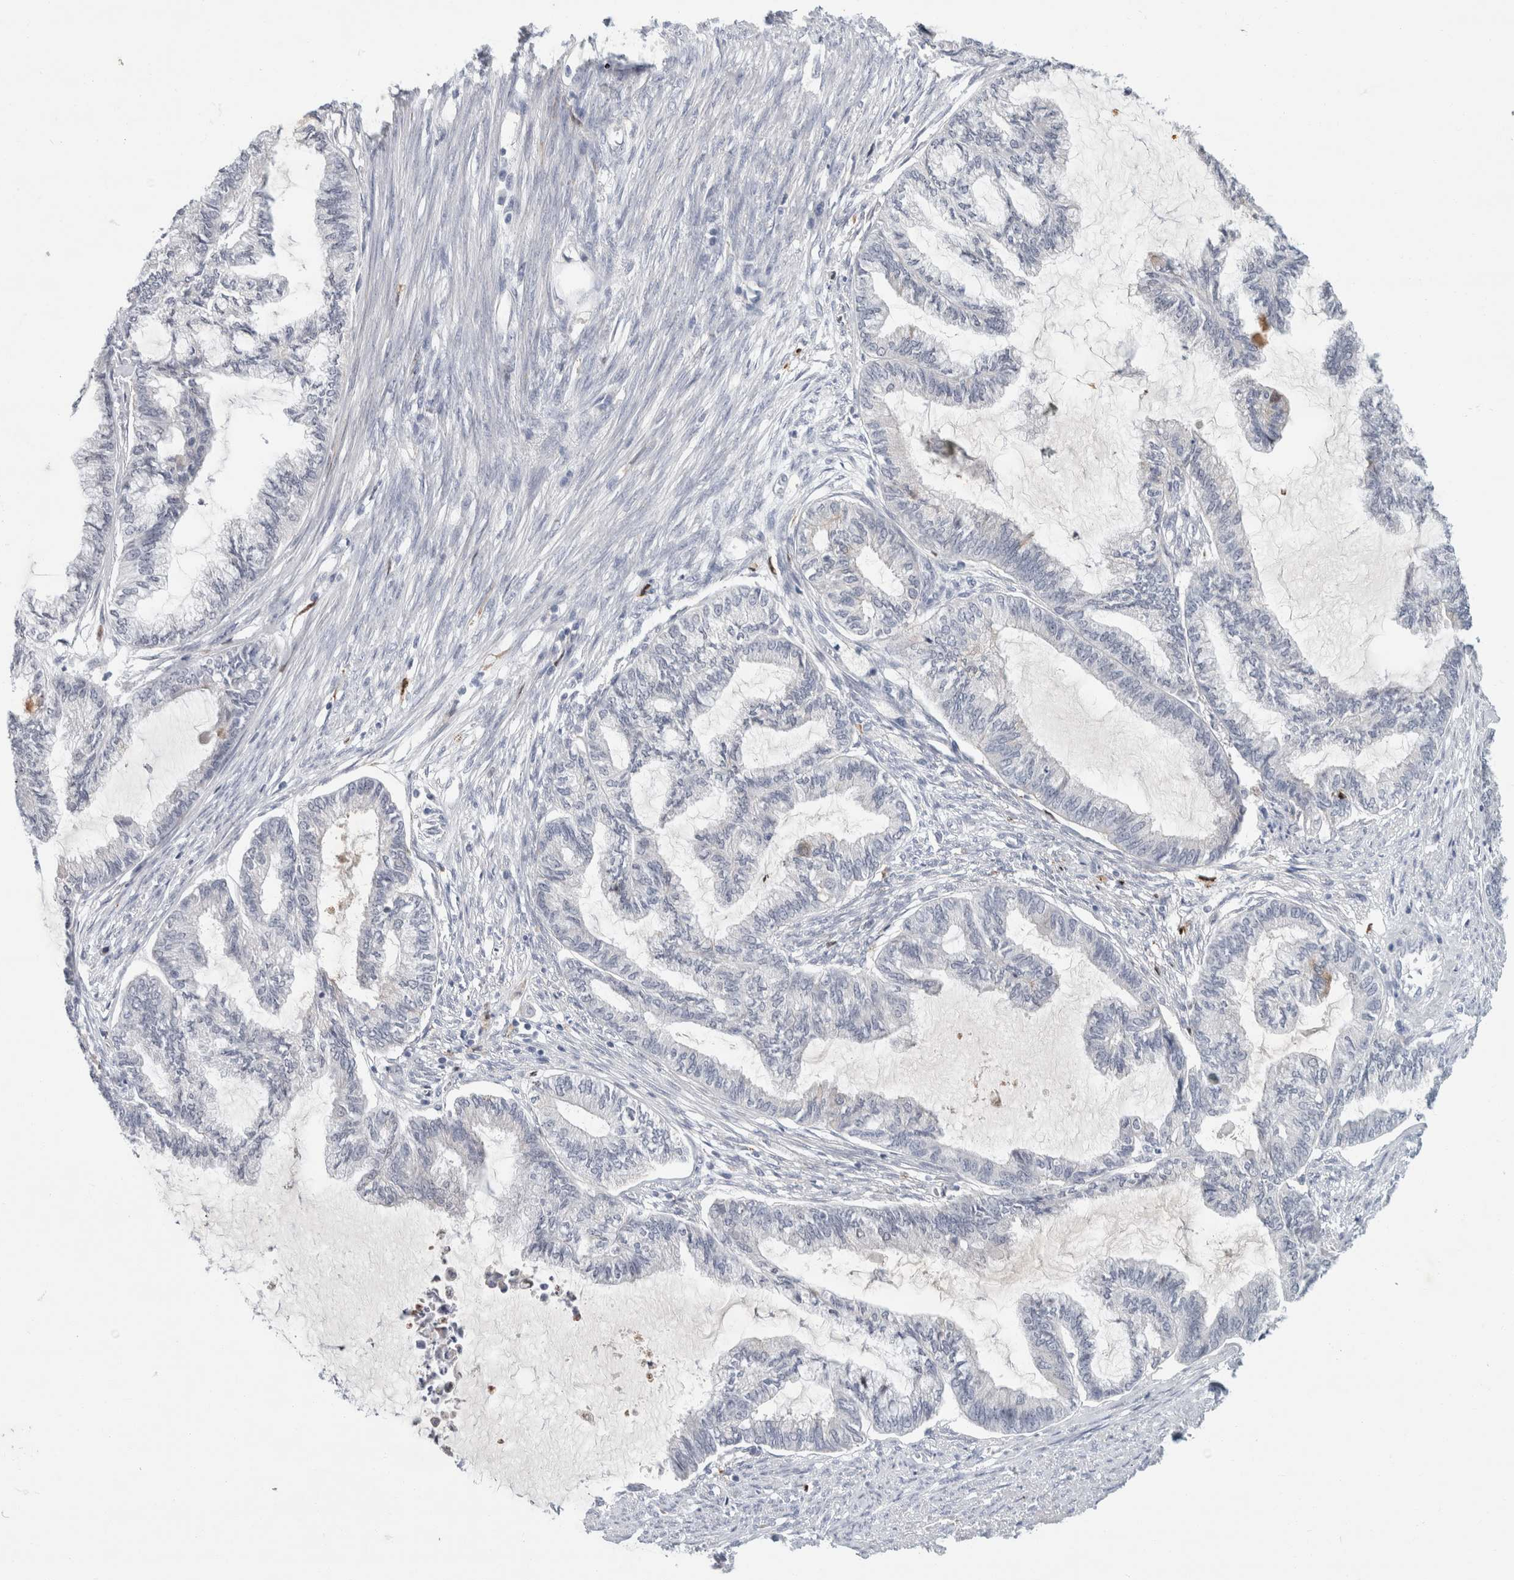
{"staining": {"intensity": "negative", "quantity": "none", "location": "none"}, "tissue": "endometrial cancer", "cell_type": "Tumor cells", "image_type": "cancer", "snomed": [{"axis": "morphology", "description": "Adenocarcinoma, NOS"}, {"axis": "topography", "description": "Endometrium"}], "caption": "High magnification brightfield microscopy of adenocarcinoma (endometrial) stained with DAB (3,3'-diaminobenzidine) (brown) and counterstained with hematoxylin (blue): tumor cells show no significant positivity.", "gene": "NIPA1", "patient": {"sex": "female", "age": 86}}